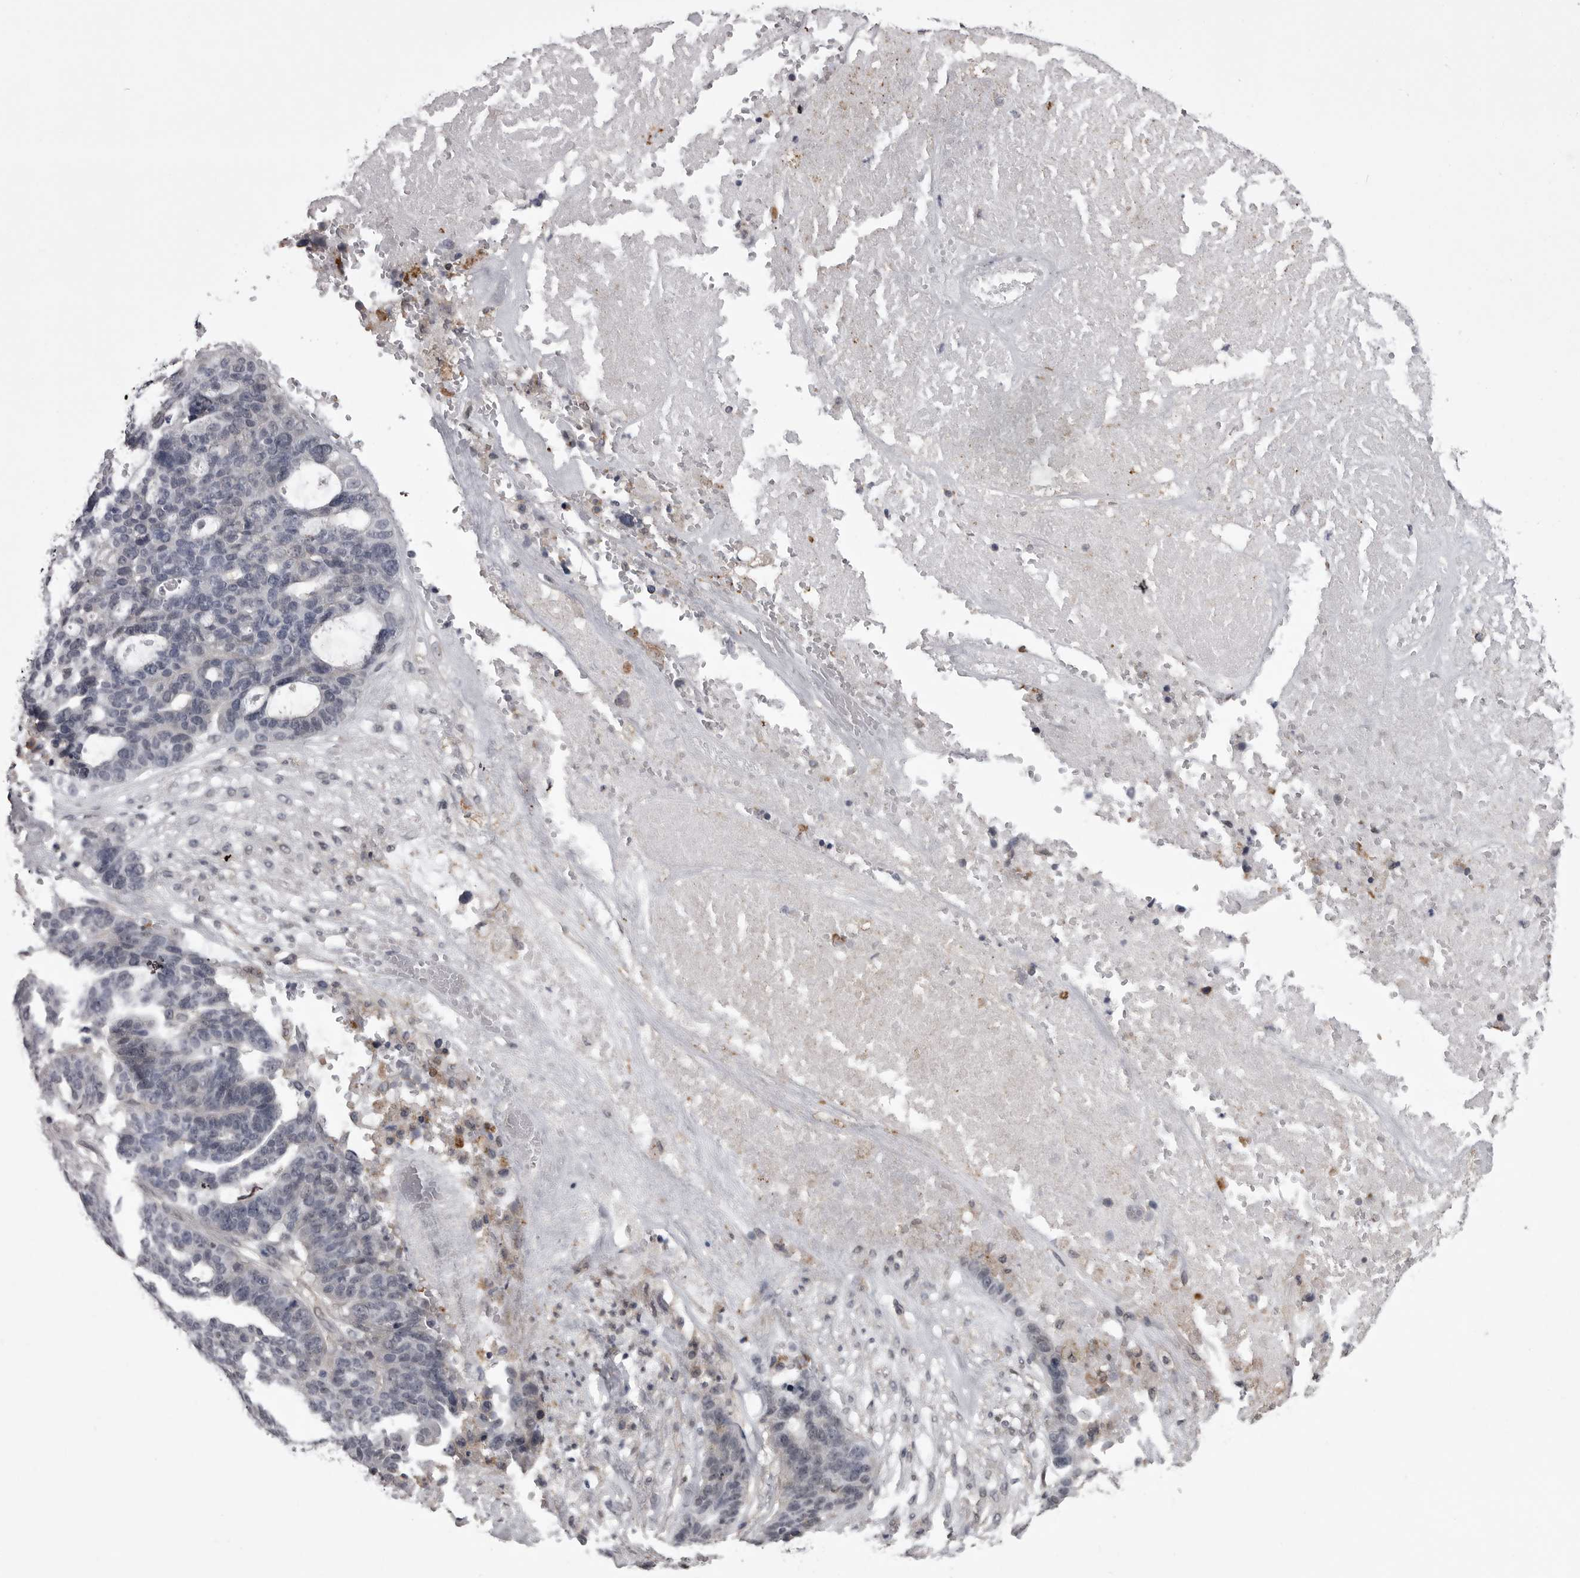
{"staining": {"intensity": "negative", "quantity": "none", "location": "none"}, "tissue": "ovarian cancer", "cell_type": "Tumor cells", "image_type": "cancer", "snomed": [{"axis": "morphology", "description": "Cystadenocarcinoma, serous, NOS"}, {"axis": "topography", "description": "Ovary"}], "caption": "Immunohistochemical staining of human ovarian cancer (serous cystadenocarcinoma) demonstrates no significant staining in tumor cells.", "gene": "ABL1", "patient": {"sex": "female", "age": 59}}